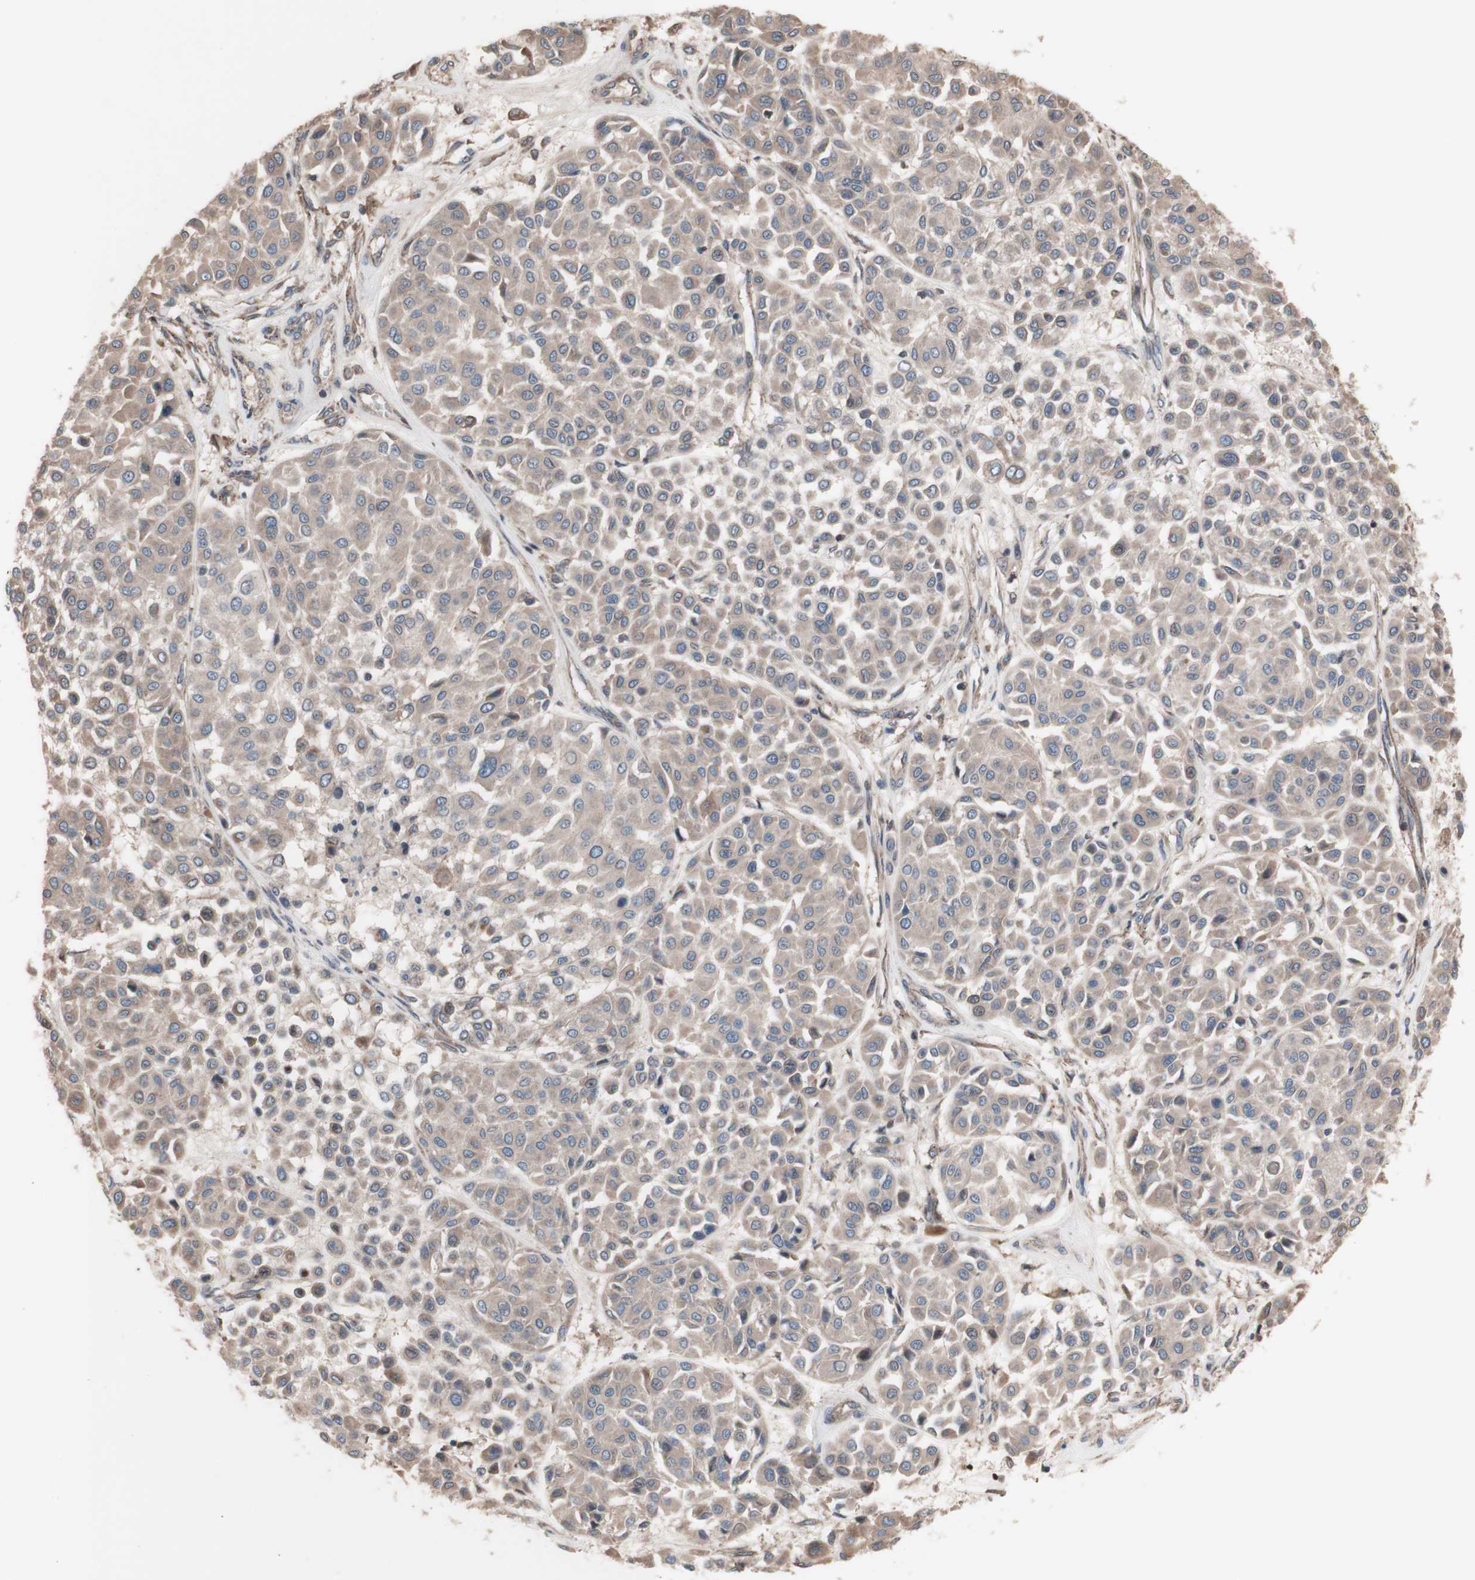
{"staining": {"intensity": "weak", "quantity": ">75%", "location": "cytoplasmic/membranous"}, "tissue": "melanoma", "cell_type": "Tumor cells", "image_type": "cancer", "snomed": [{"axis": "morphology", "description": "Malignant melanoma, Metastatic site"}, {"axis": "topography", "description": "Soft tissue"}], "caption": "Protein expression analysis of human melanoma reveals weak cytoplasmic/membranous staining in about >75% of tumor cells. (IHC, brightfield microscopy, high magnification).", "gene": "COPB1", "patient": {"sex": "male", "age": 41}}